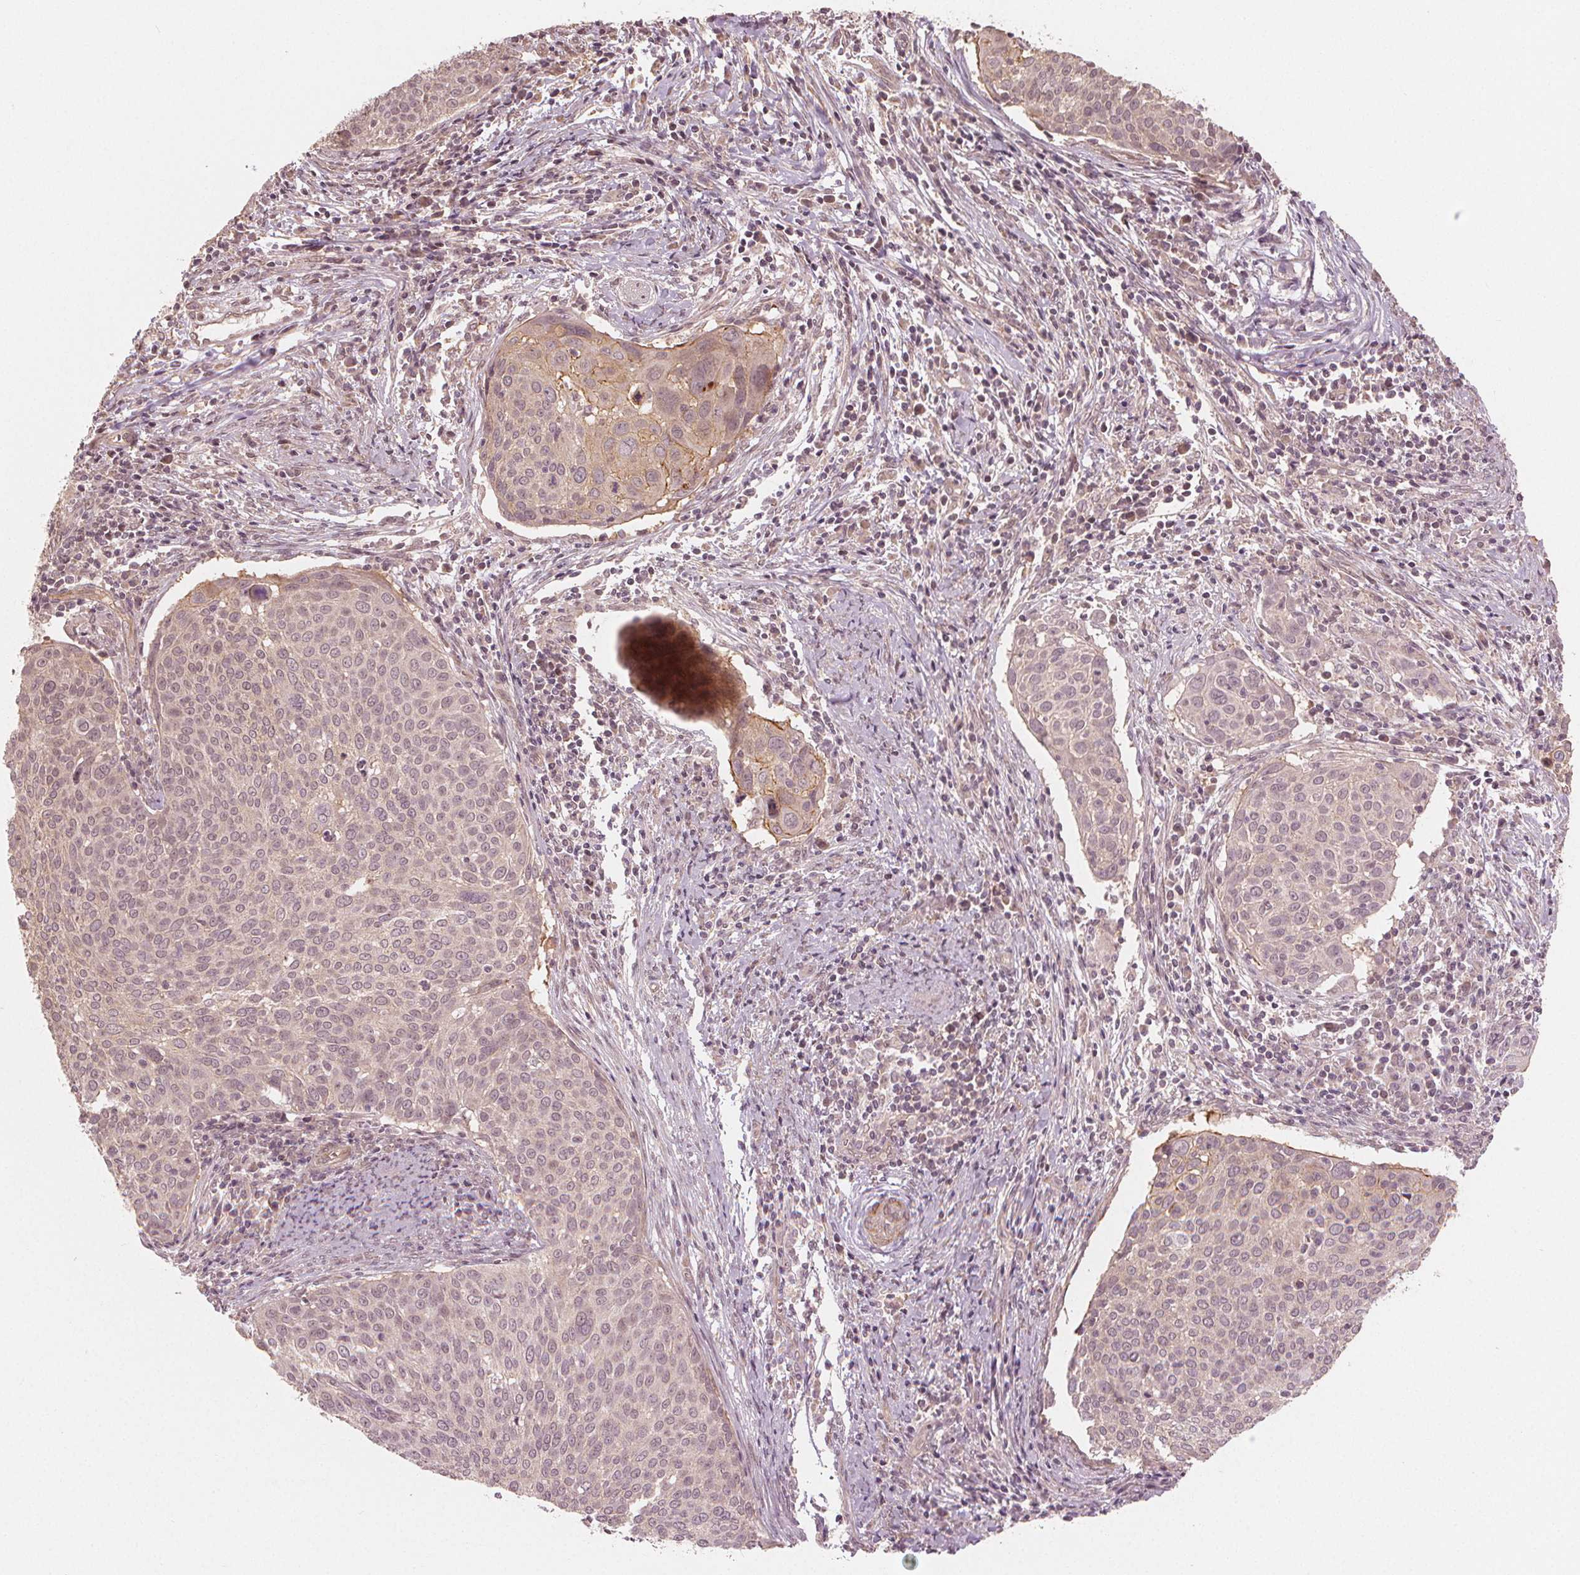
{"staining": {"intensity": "negative", "quantity": "none", "location": "none"}, "tissue": "cervical cancer", "cell_type": "Tumor cells", "image_type": "cancer", "snomed": [{"axis": "morphology", "description": "Squamous cell carcinoma, NOS"}, {"axis": "topography", "description": "Cervix"}], "caption": "An immunohistochemistry (IHC) photomicrograph of cervical squamous cell carcinoma is shown. There is no staining in tumor cells of cervical squamous cell carcinoma. Nuclei are stained in blue.", "gene": "CLBA1", "patient": {"sex": "female", "age": 39}}